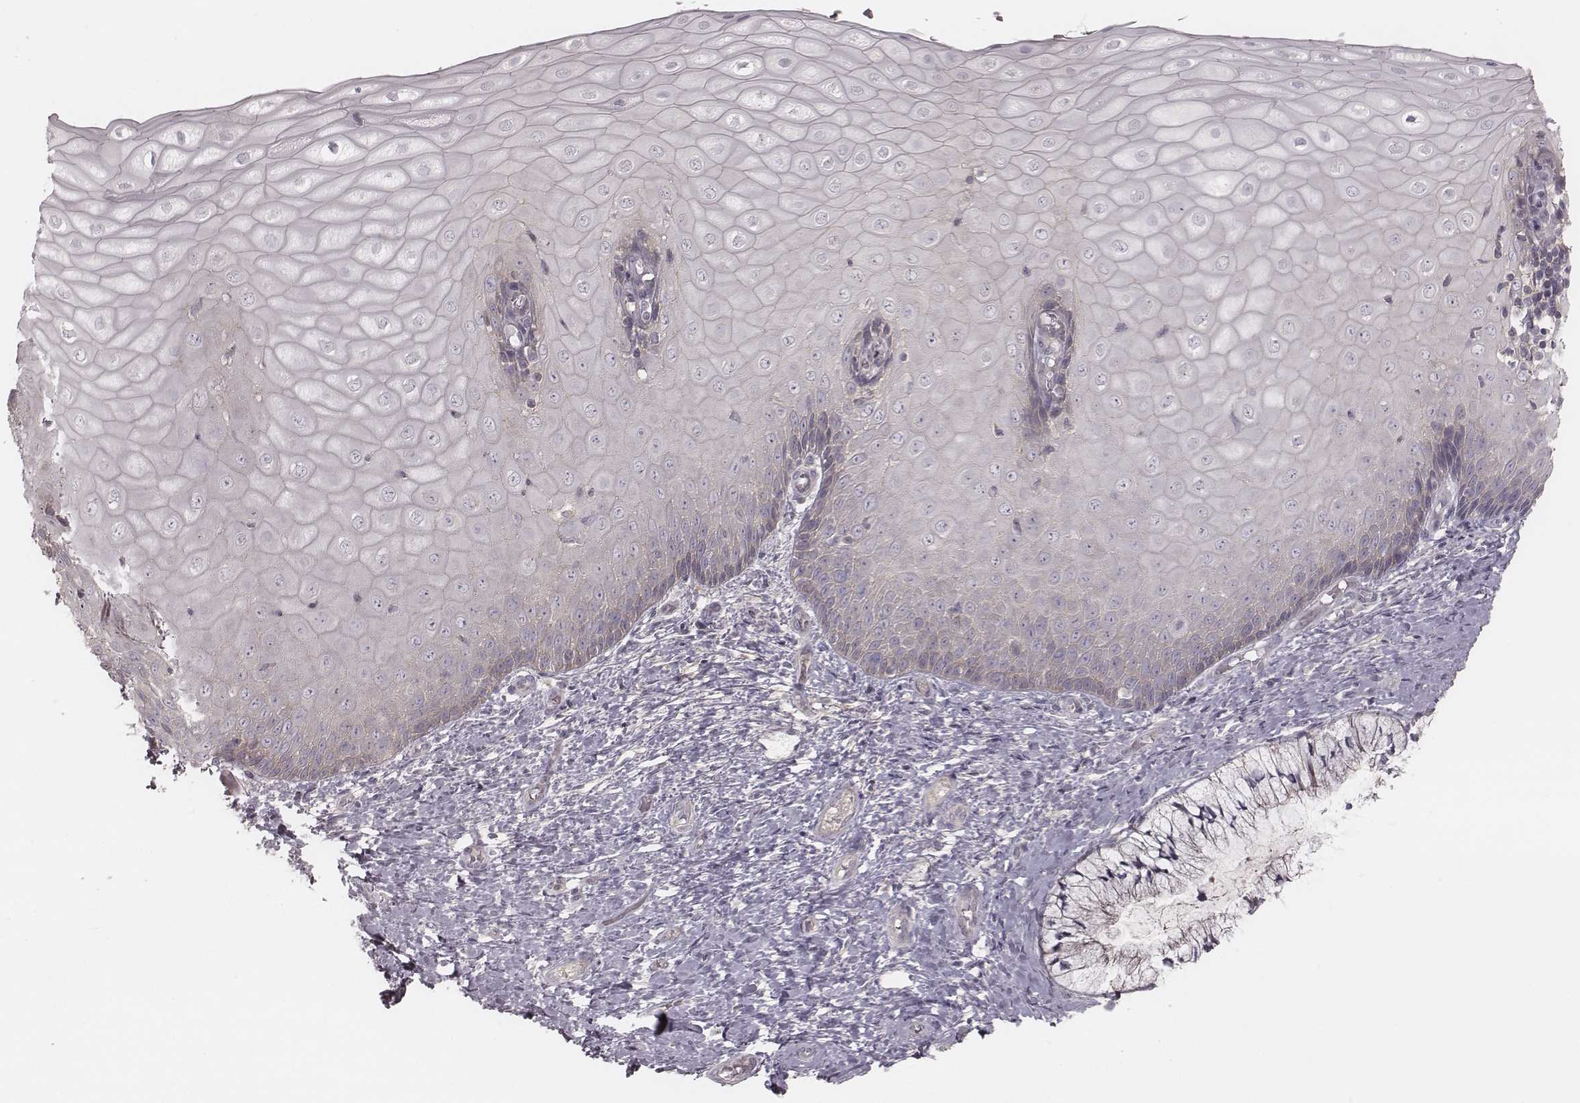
{"staining": {"intensity": "negative", "quantity": "none", "location": "none"}, "tissue": "cervix", "cell_type": "Glandular cells", "image_type": "normal", "snomed": [{"axis": "morphology", "description": "Normal tissue, NOS"}, {"axis": "topography", "description": "Cervix"}], "caption": "High magnification brightfield microscopy of benign cervix stained with DAB (brown) and counterstained with hematoxylin (blue): glandular cells show no significant staining.", "gene": "TDRD5", "patient": {"sex": "female", "age": 37}}